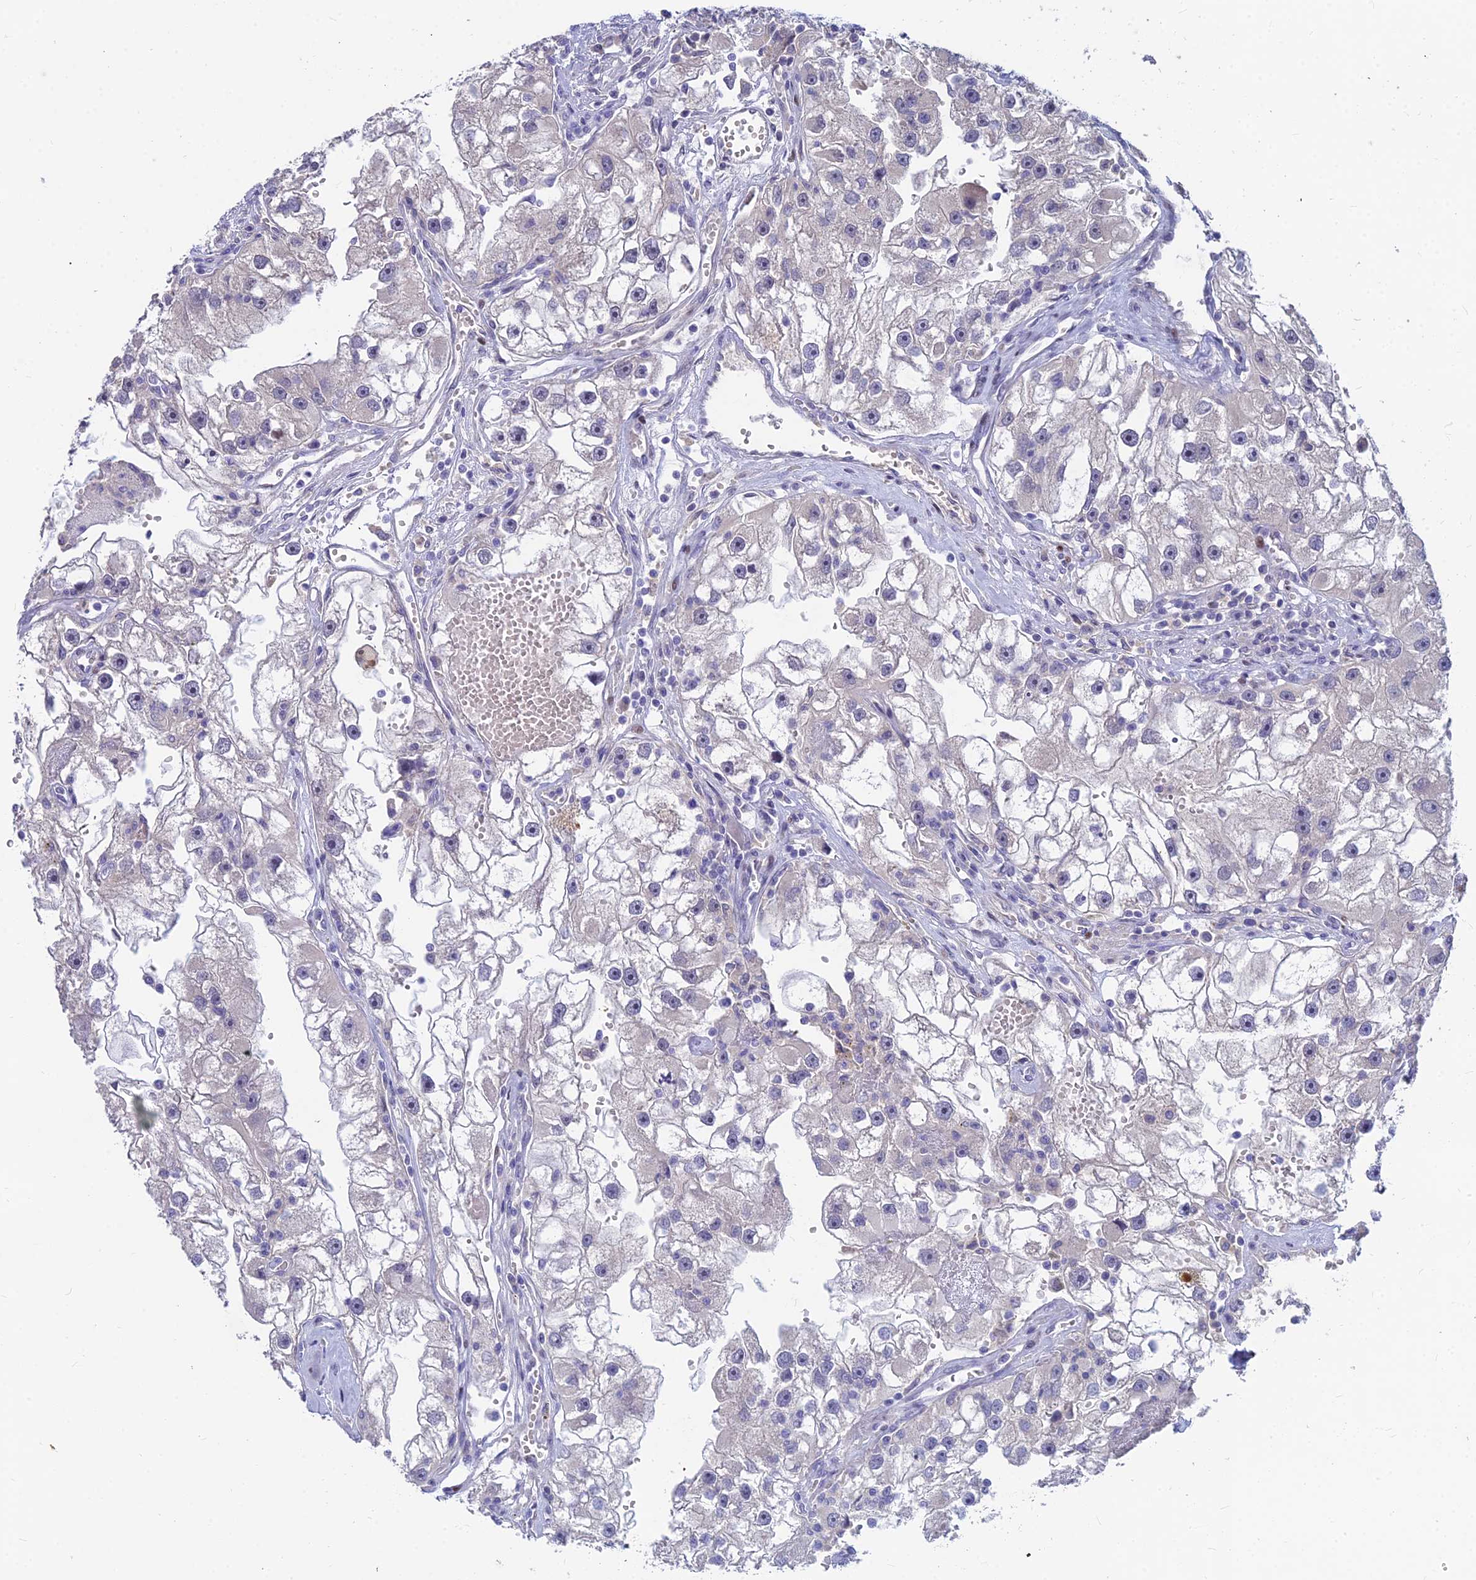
{"staining": {"intensity": "negative", "quantity": "none", "location": "none"}, "tissue": "renal cancer", "cell_type": "Tumor cells", "image_type": "cancer", "snomed": [{"axis": "morphology", "description": "Adenocarcinoma, NOS"}, {"axis": "topography", "description": "Kidney"}], "caption": "High power microscopy histopathology image of an immunohistochemistry (IHC) histopathology image of renal adenocarcinoma, revealing no significant expression in tumor cells. (Stains: DAB immunohistochemistry with hematoxylin counter stain, Microscopy: brightfield microscopy at high magnification).", "gene": "GOLGA6D", "patient": {"sex": "male", "age": 63}}